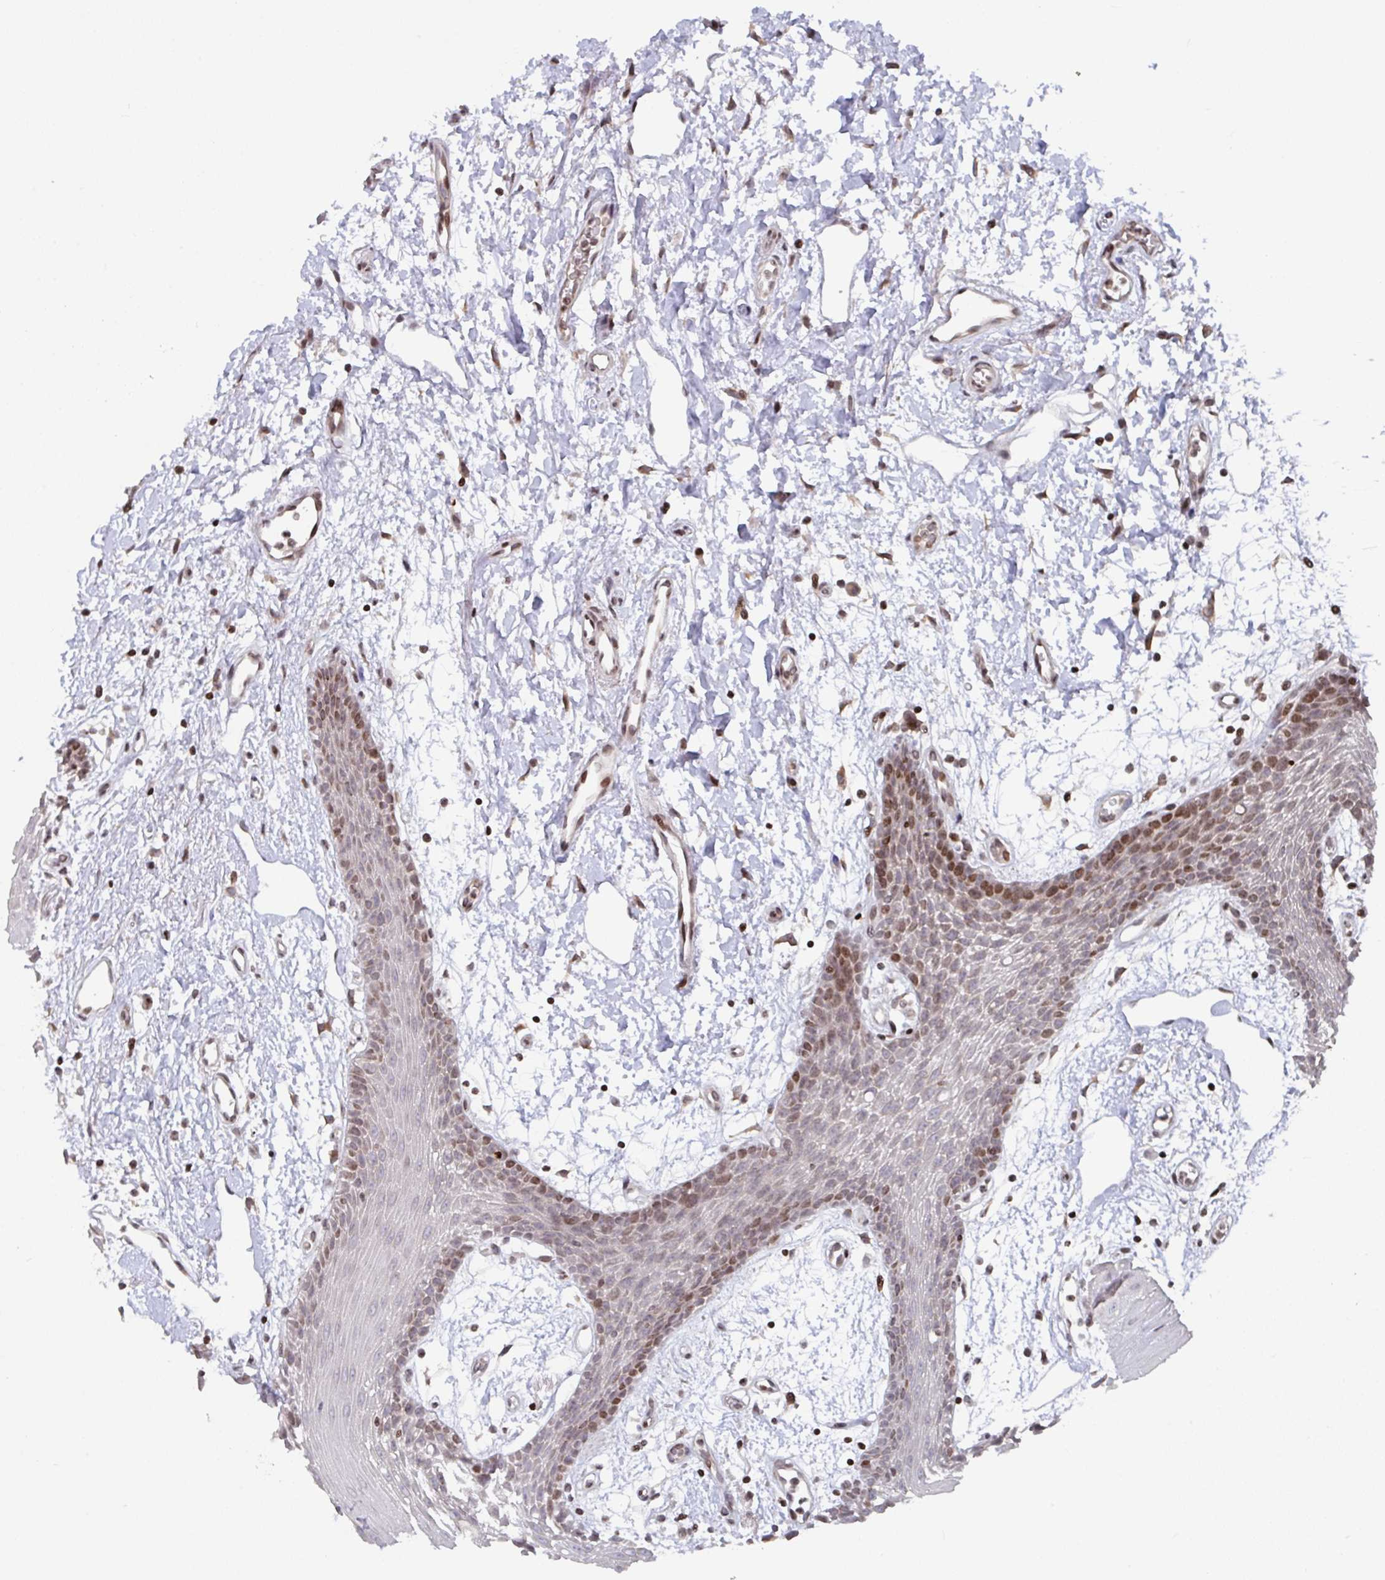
{"staining": {"intensity": "moderate", "quantity": "25%-75%", "location": "cytoplasmic/membranous,nuclear"}, "tissue": "oral mucosa", "cell_type": "Squamous epithelial cells", "image_type": "normal", "snomed": [{"axis": "morphology", "description": "Normal tissue, NOS"}, {"axis": "topography", "description": "Oral tissue"}], "caption": "Immunohistochemical staining of normal oral mucosa shows moderate cytoplasmic/membranous,nuclear protein staining in about 25%-75% of squamous epithelial cells. (IHC, brightfield microscopy, high magnification).", "gene": "PCDHB8", "patient": {"sex": "female", "age": 59}}